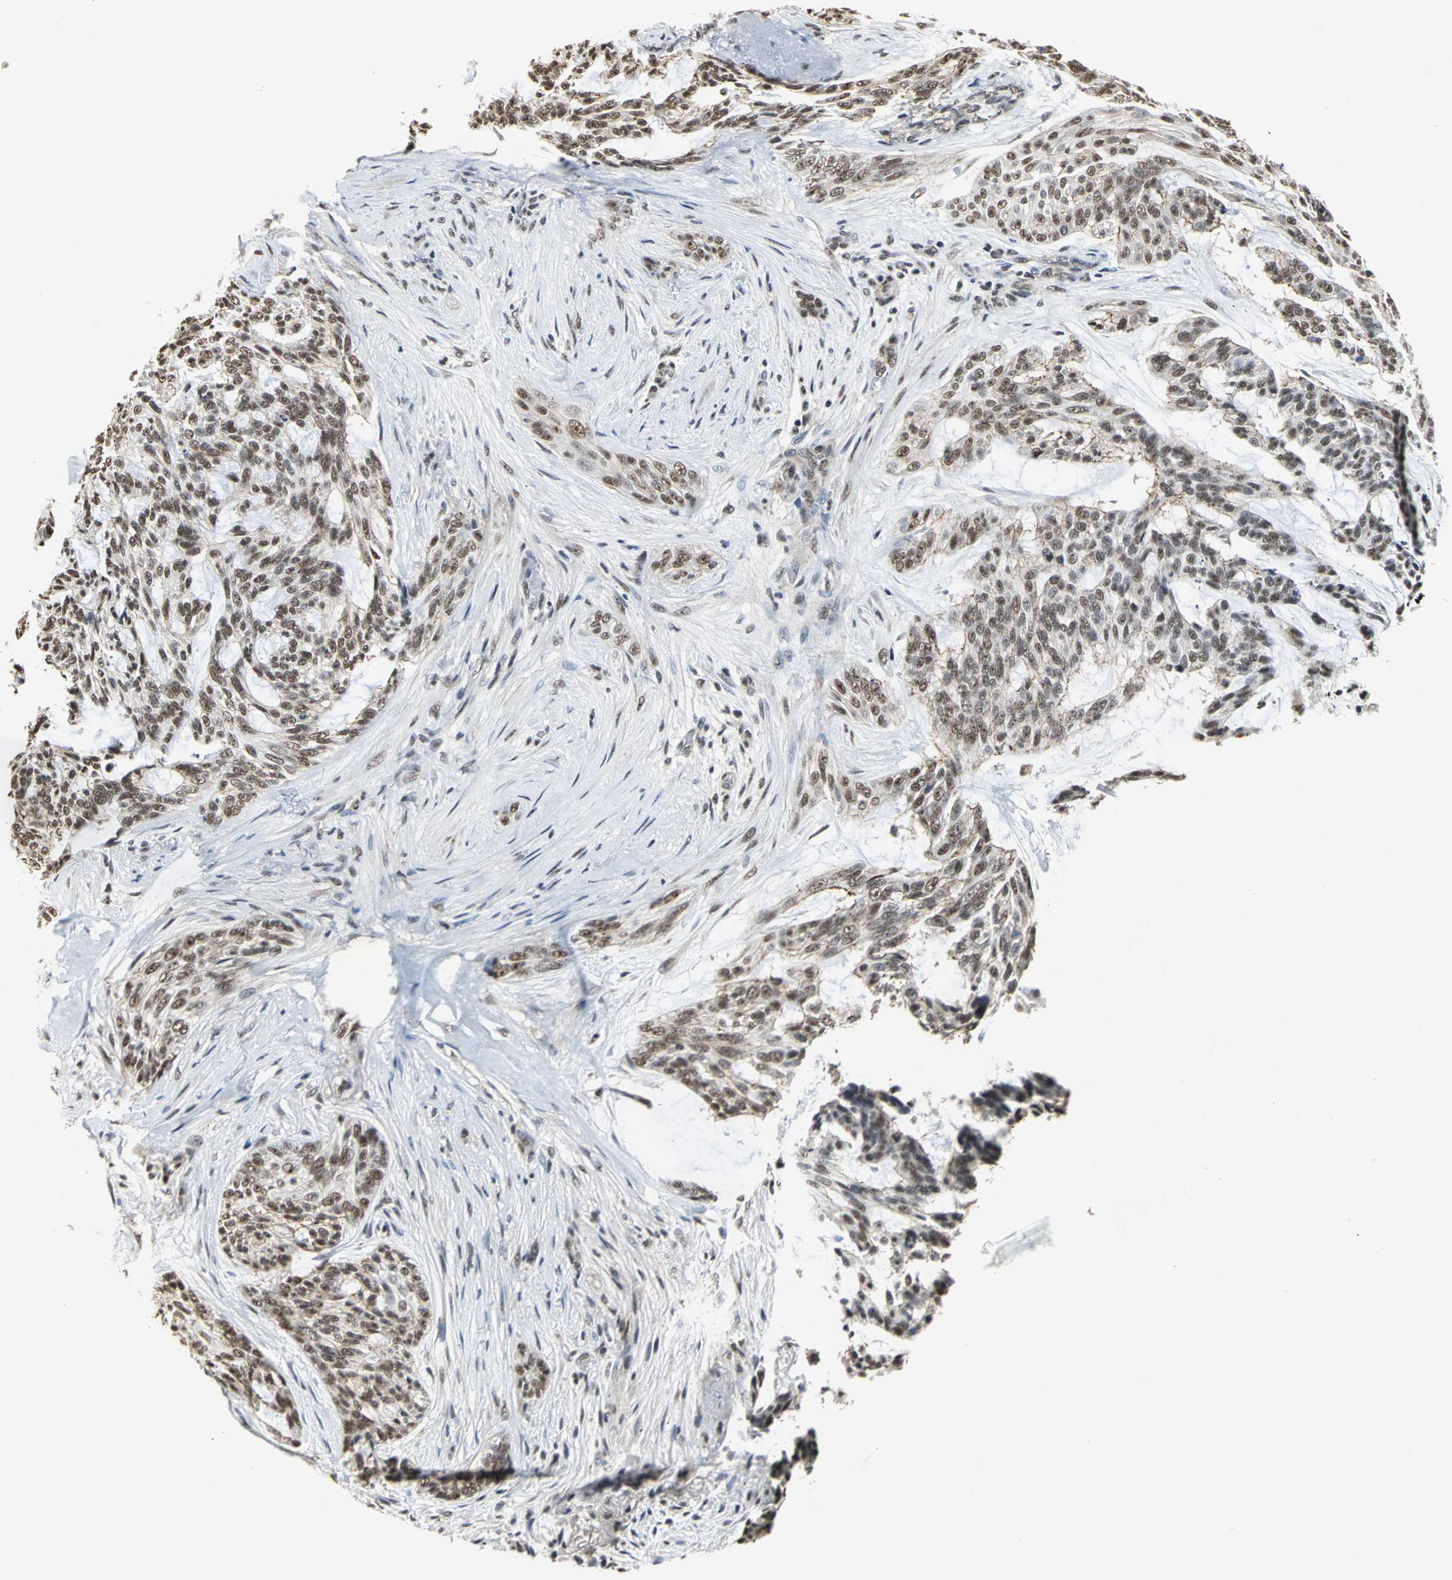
{"staining": {"intensity": "strong", "quantity": ">75%", "location": "nuclear"}, "tissue": "skin cancer", "cell_type": "Tumor cells", "image_type": "cancer", "snomed": [{"axis": "morphology", "description": "Normal tissue, NOS"}, {"axis": "morphology", "description": "Basal cell carcinoma"}, {"axis": "topography", "description": "Skin"}], "caption": "Human skin basal cell carcinoma stained for a protein (brown) exhibits strong nuclear positive expression in about >75% of tumor cells.", "gene": "CCDC88C", "patient": {"sex": "female", "age": 71}}